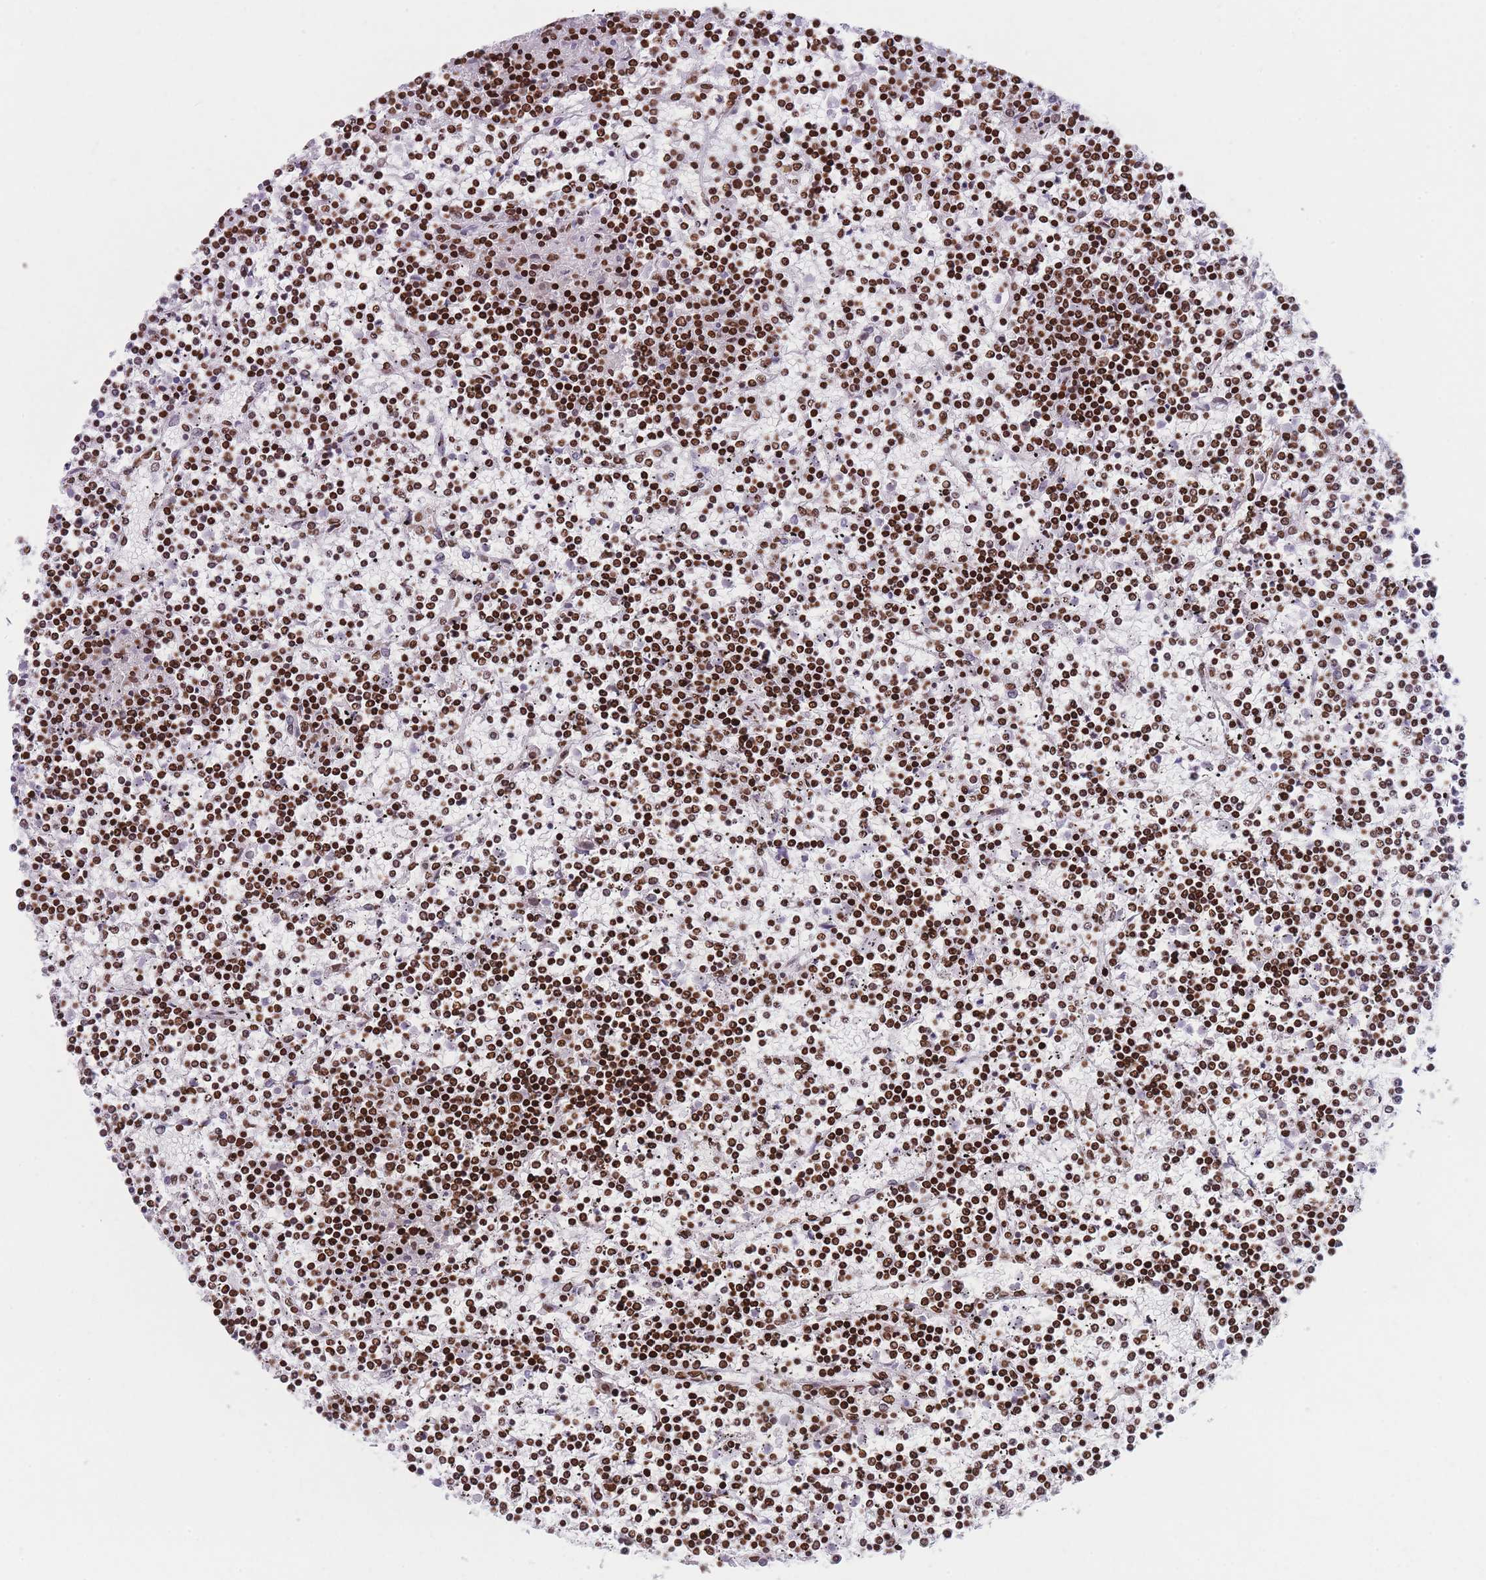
{"staining": {"intensity": "strong", "quantity": ">75%", "location": "nuclear"}, "tissue": "lymphoma", "cell_type": "Tumor cells", "image_type": "cancer", "snomed": [{"axis": "morphology", "description": "Malignant lymphoma, non-Hodgkin's type, Low grade"}, {"axis": "topography", "description": "Spleen"}], "caption": "IHC image of neoplastic tissue: human low-grade malignant lymphoma, non-Hodgkin's type stained using IHC exhibits high levels of strong protein expression localized specifically in the nuclear of tumor cells, appearing as a nuclear brown color.", "gene": "AK9", "patient": {"sex": "female", "age": 19}}